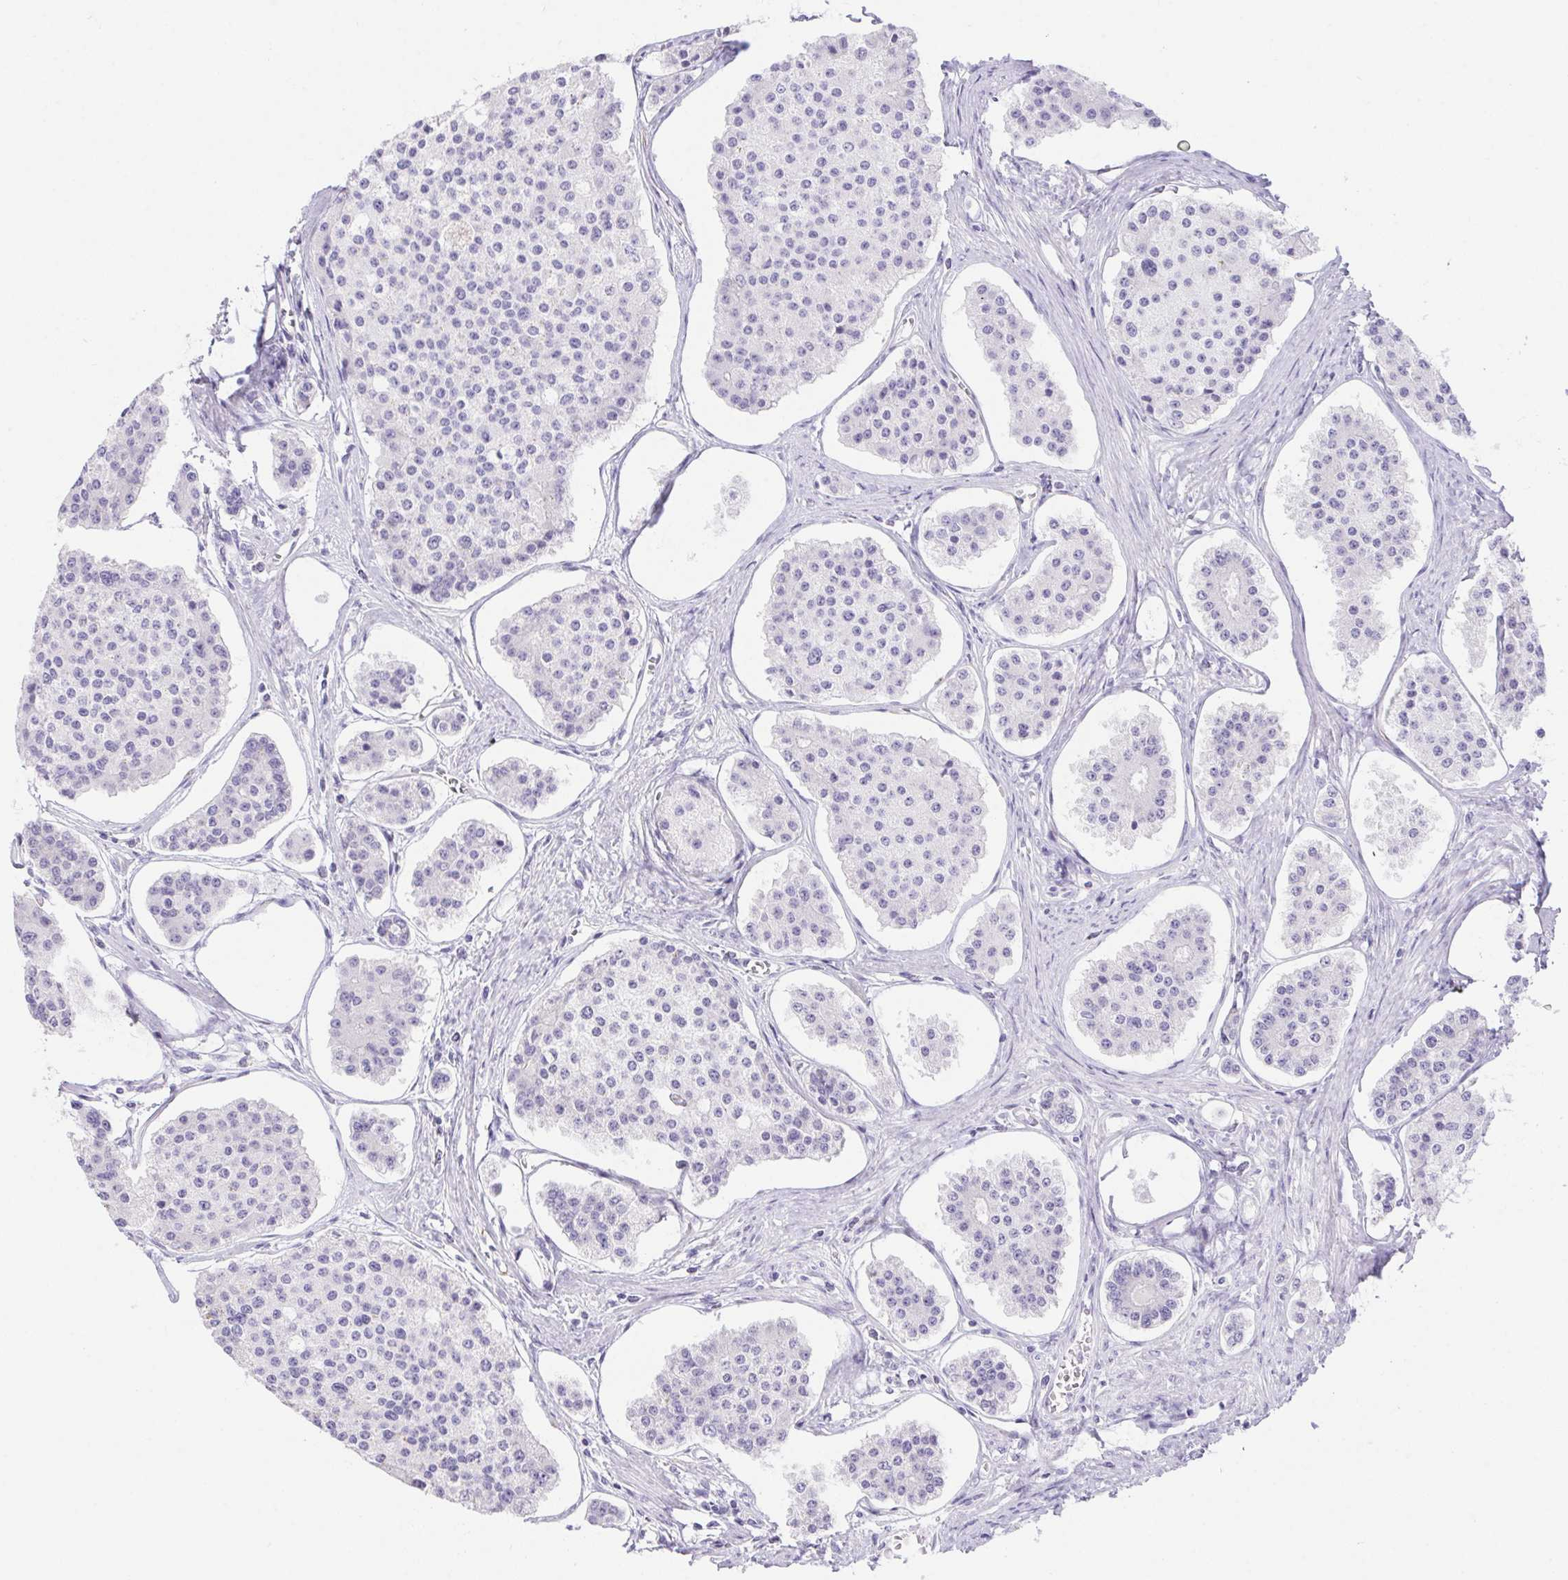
{"staining": {"intensity": "negative", "quantity": "none", "location": "none"}, "tissue": "carcinoid", "cell_type": "Tumor cells", "image_type": "cancer", "snomed": [{"axis": "morphology", "description": "Carcinoid, malignant, NOS"}, {"axis": "topography", "description": "Small intestine"}], "caption": "Immunohistochemistry photomicrograph of malignant carcinoid stained for a protein (brown), which displays no staining in tumor cells.", "gene": "ERP27", "patient": {"sex": "female", "age": 65}}